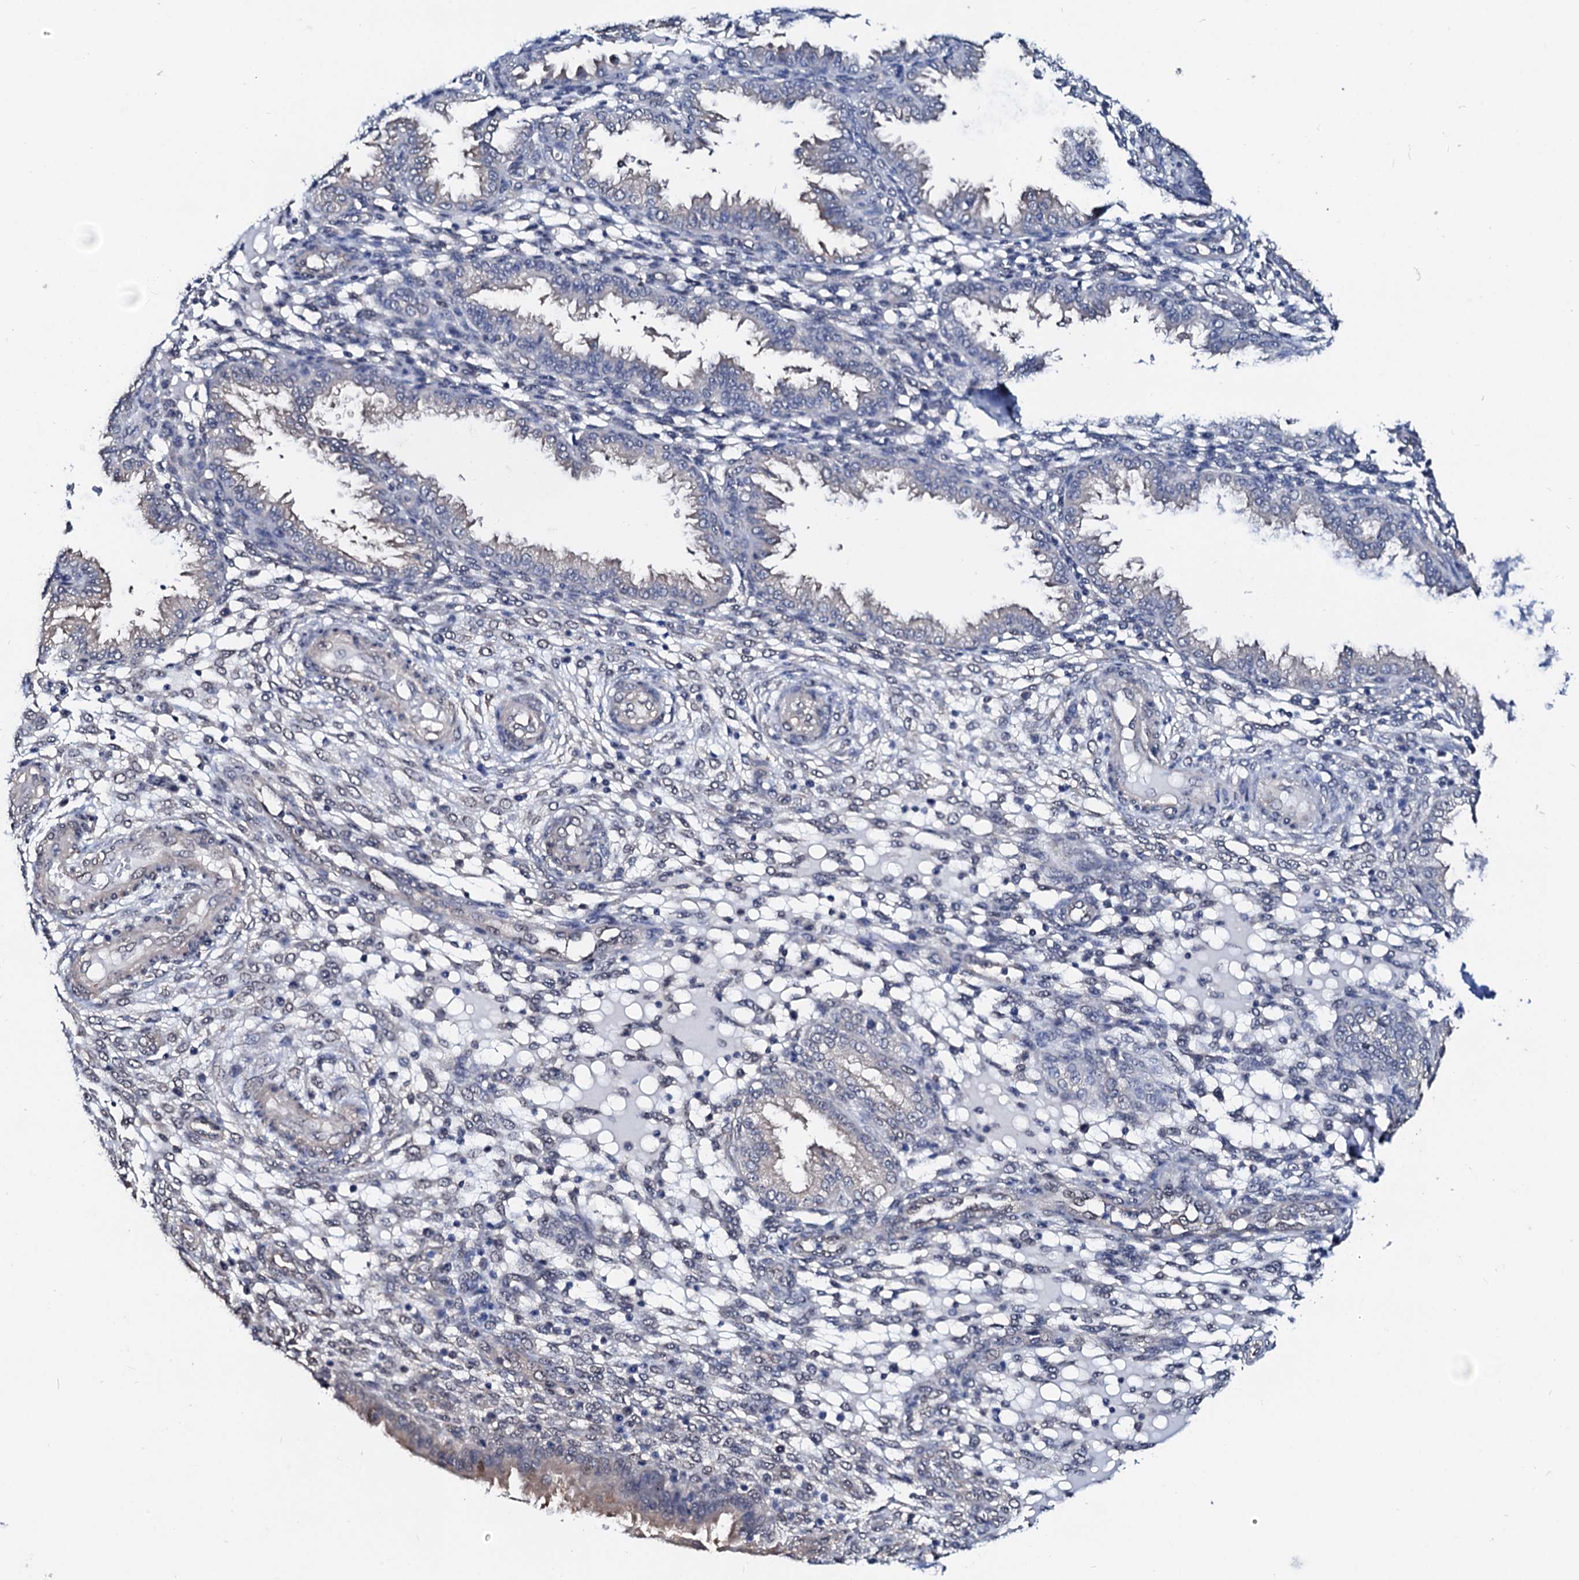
{"staining": {"intensity": "negative", "quantity": "none", "location": "none"}, "tissue": "endometrium", "cell_type": "Cells in endometrial stroma", "image_type": "normal", "snomed": [{"axis": "morphology", "description": "Normal tissue, NOS"}, {"axis": "topography", "description": "Endometrium"}], "caption": "Immunohistochemical staining of unremarkable endometrium displays no significant positivity in cells in endometrial stroma.", "gene": "CSN2", "patient": {"sex": "female", "age": 33}}